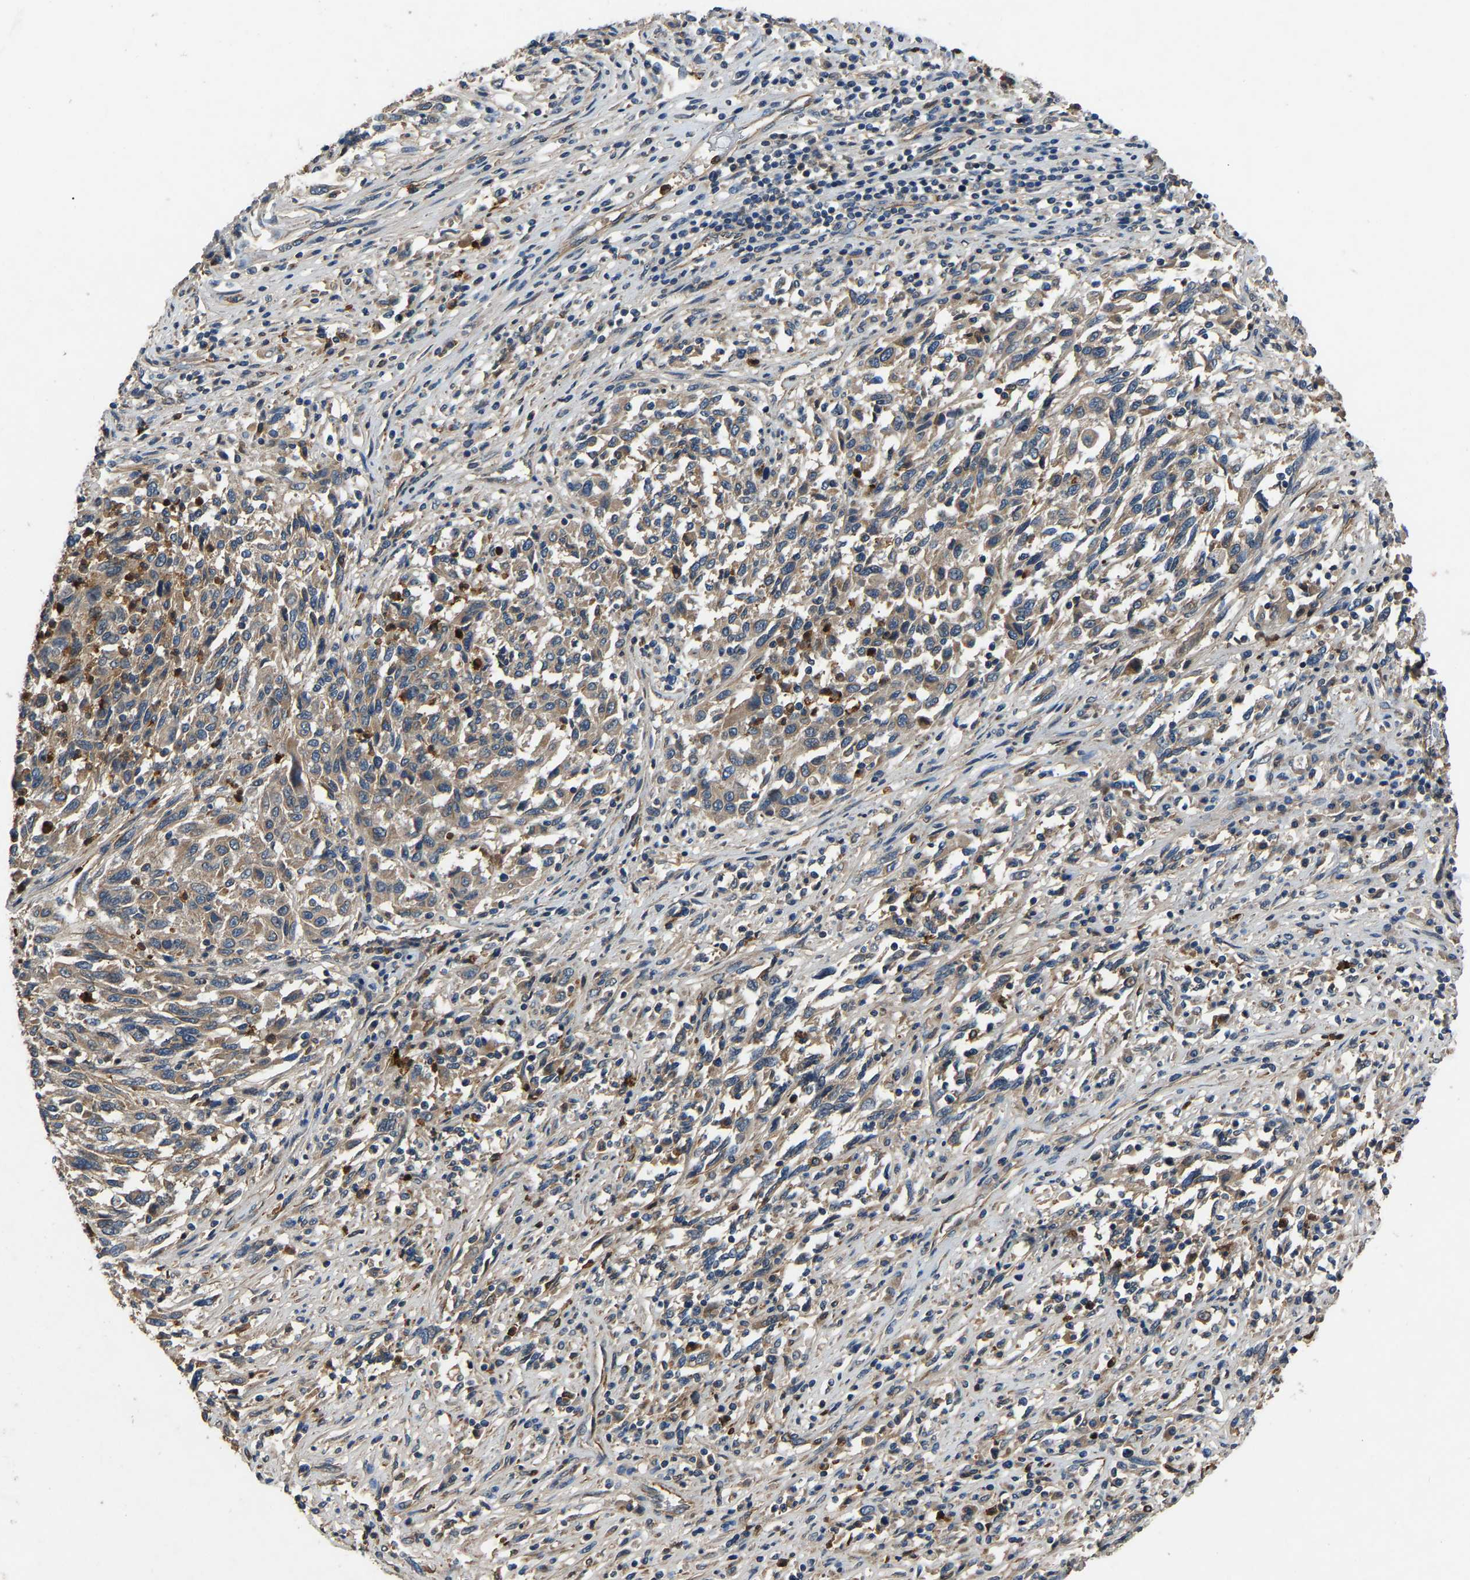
{"staining": {"intensity": "weak", "quantity": ">75%", "location": "cytoplasmic/membranous"}, "tissue": "melanoma", "cell_type": "Tumor cells", "image_type": "cancer", "snomed": [{"axis": "morphology", "description": "Malignant melanoma, Metastatic site"}, {"axis": "topography", "description": "Lymph node"}], "caption": "Protein staining exhibits weak cytoplasmic/membranous expression in about >75% of tumor cells in malignant melanoma (metastatic site).", "gene": "PPID", "patient": {"sex": "male", "age": 61}}